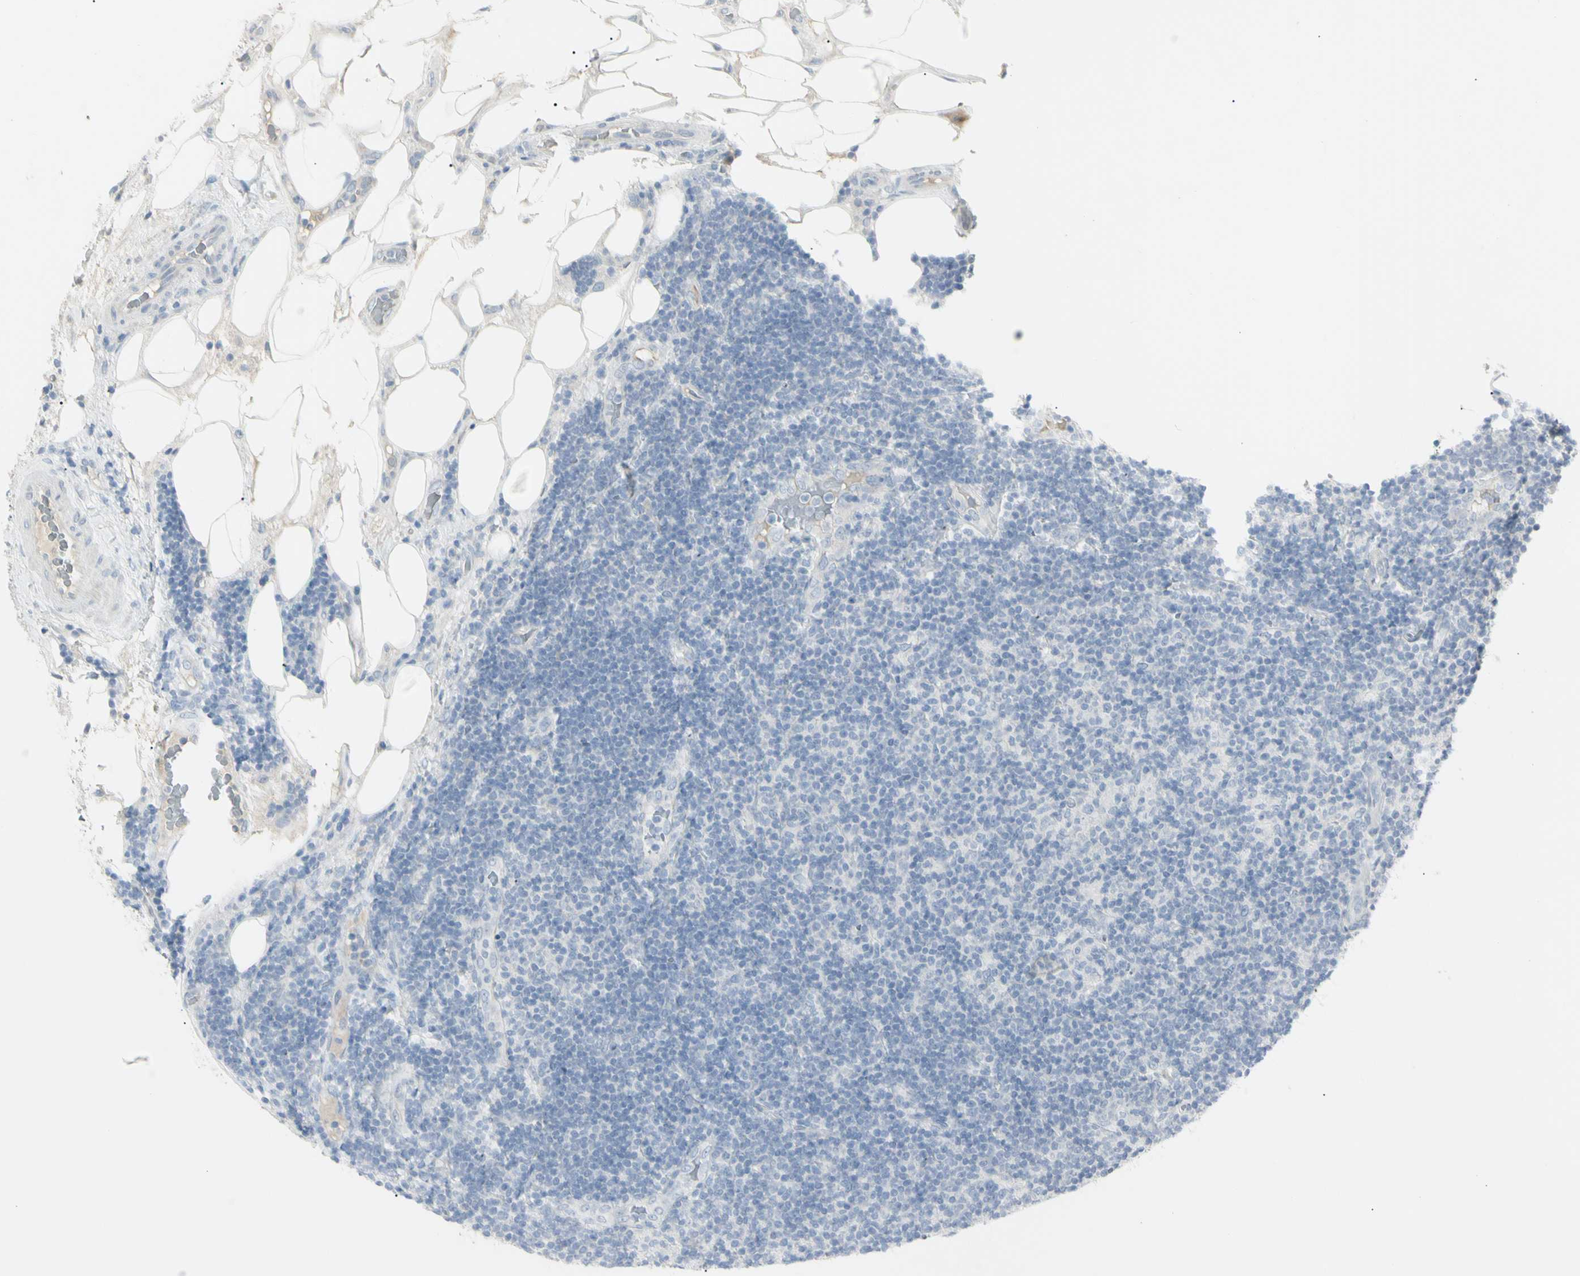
{"staining": {"intensity": "negative", "quantity": "none", "location": "none"}, "tissue": "lymphoma", "cell_type": "Tumor cells", "image_type": "cancer", "snomed": [{"axis": "morphology", "description": "Malignant lymphoma, non-Hodgkin's type, Low grade"}, {"axis": "topography", "description": "Lymph node"}], "caption": "The image shows no significant expression in tumor cells of lymphoma.", "gene": "PIP", "patient": {"sex": "male", "age": 83}}